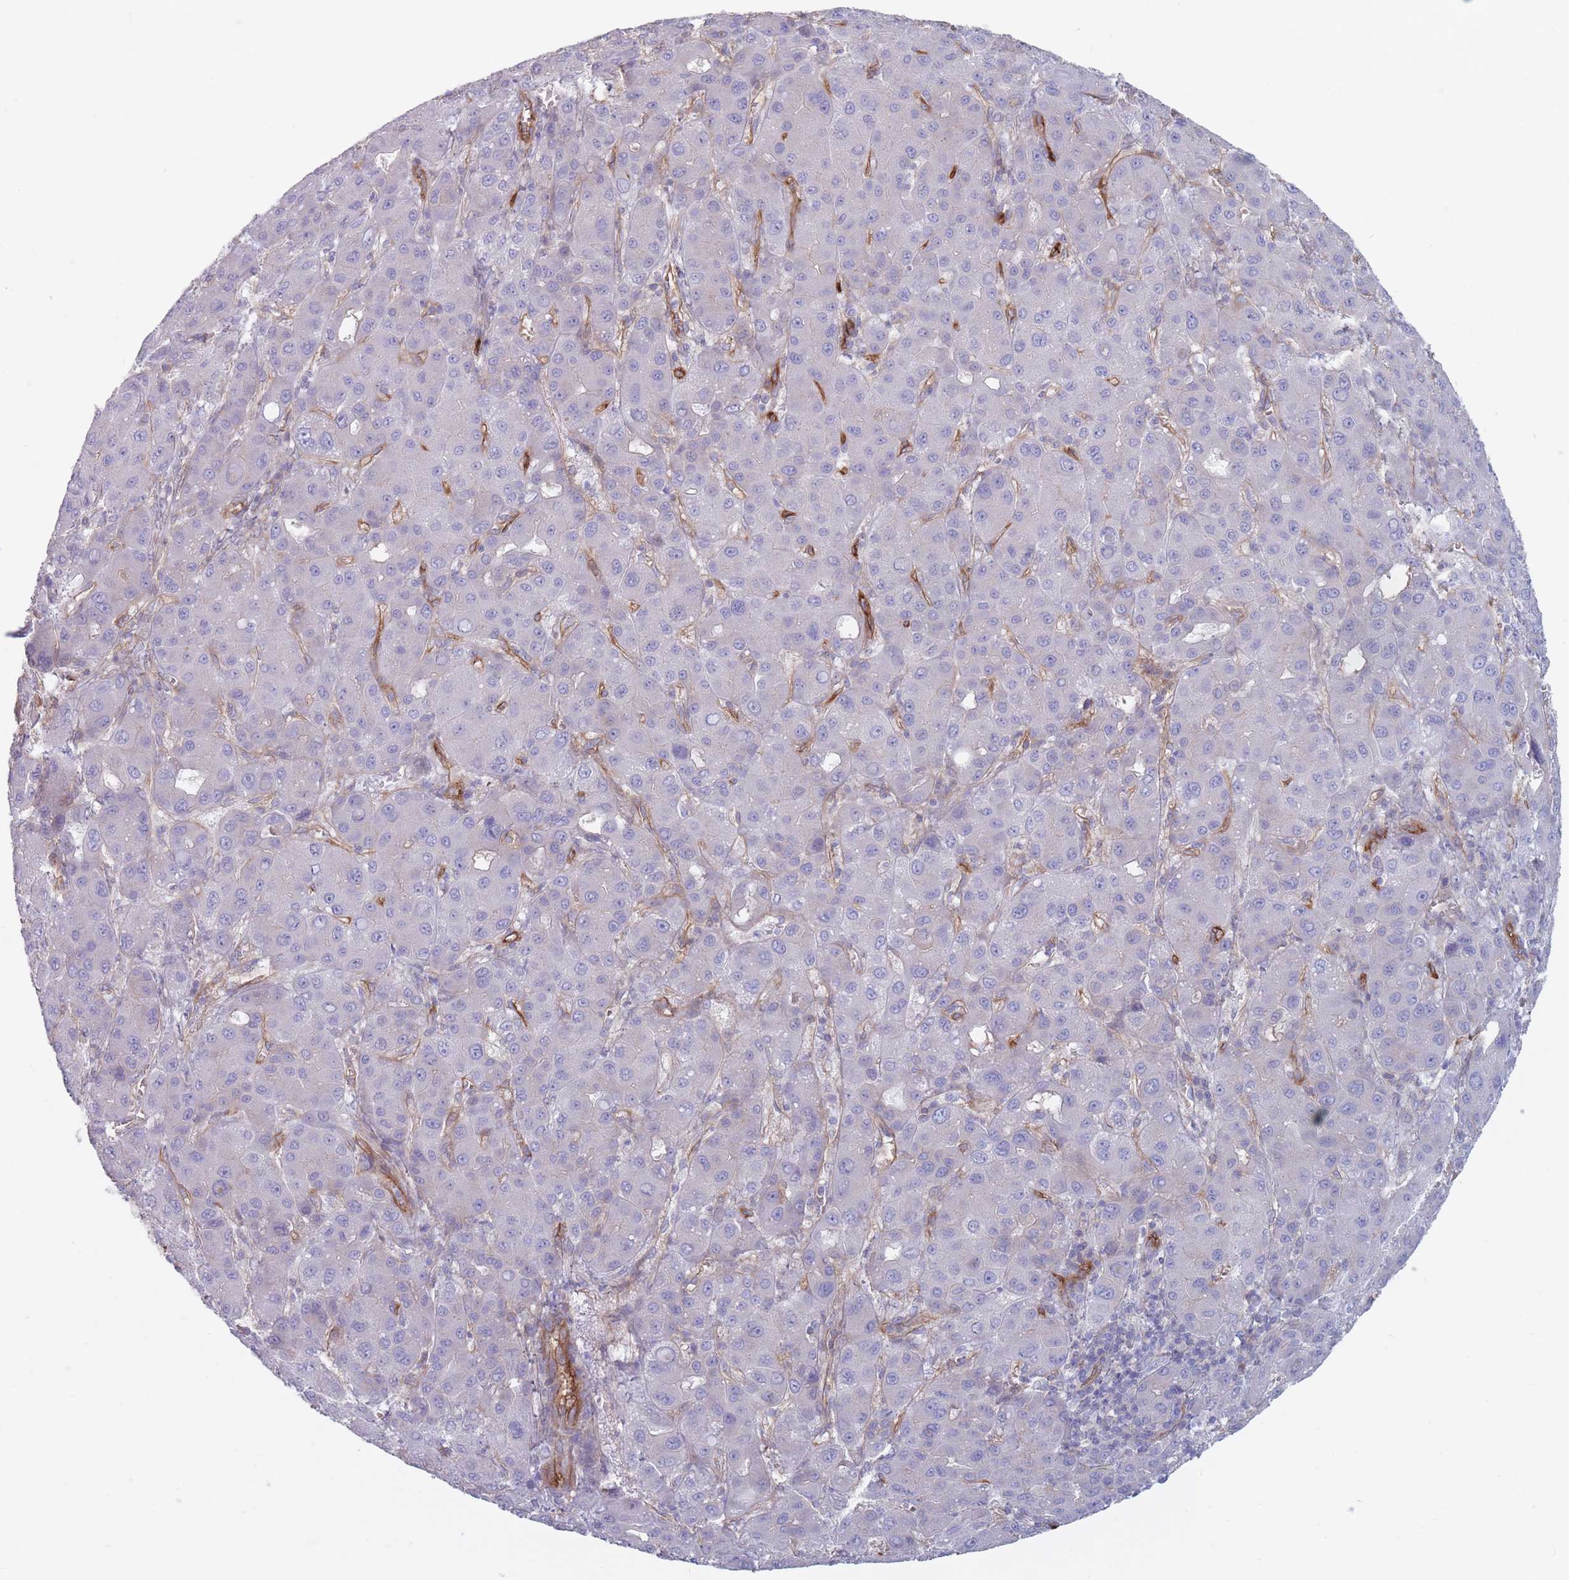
{"staining": {"intensity": "weak", "quantity": "<25%", "location": "cytoplasmic/membranous"}, "tissue": "liver cancer", "cell_type": "Tumor cells", "image_type": "cancer", "snomed": [{"axis": "morphology", "description": "Carcinoma, Hepatocellular, NOS"}, {"axis": "topography", "description": "Liver"}], "caption": "Protein analysis of liver hepatocellular carcinoma exhibits no significant positivity in tumor cells.", "gene": "PLPP1", "patient": {"sex": "male", "age": 55}}